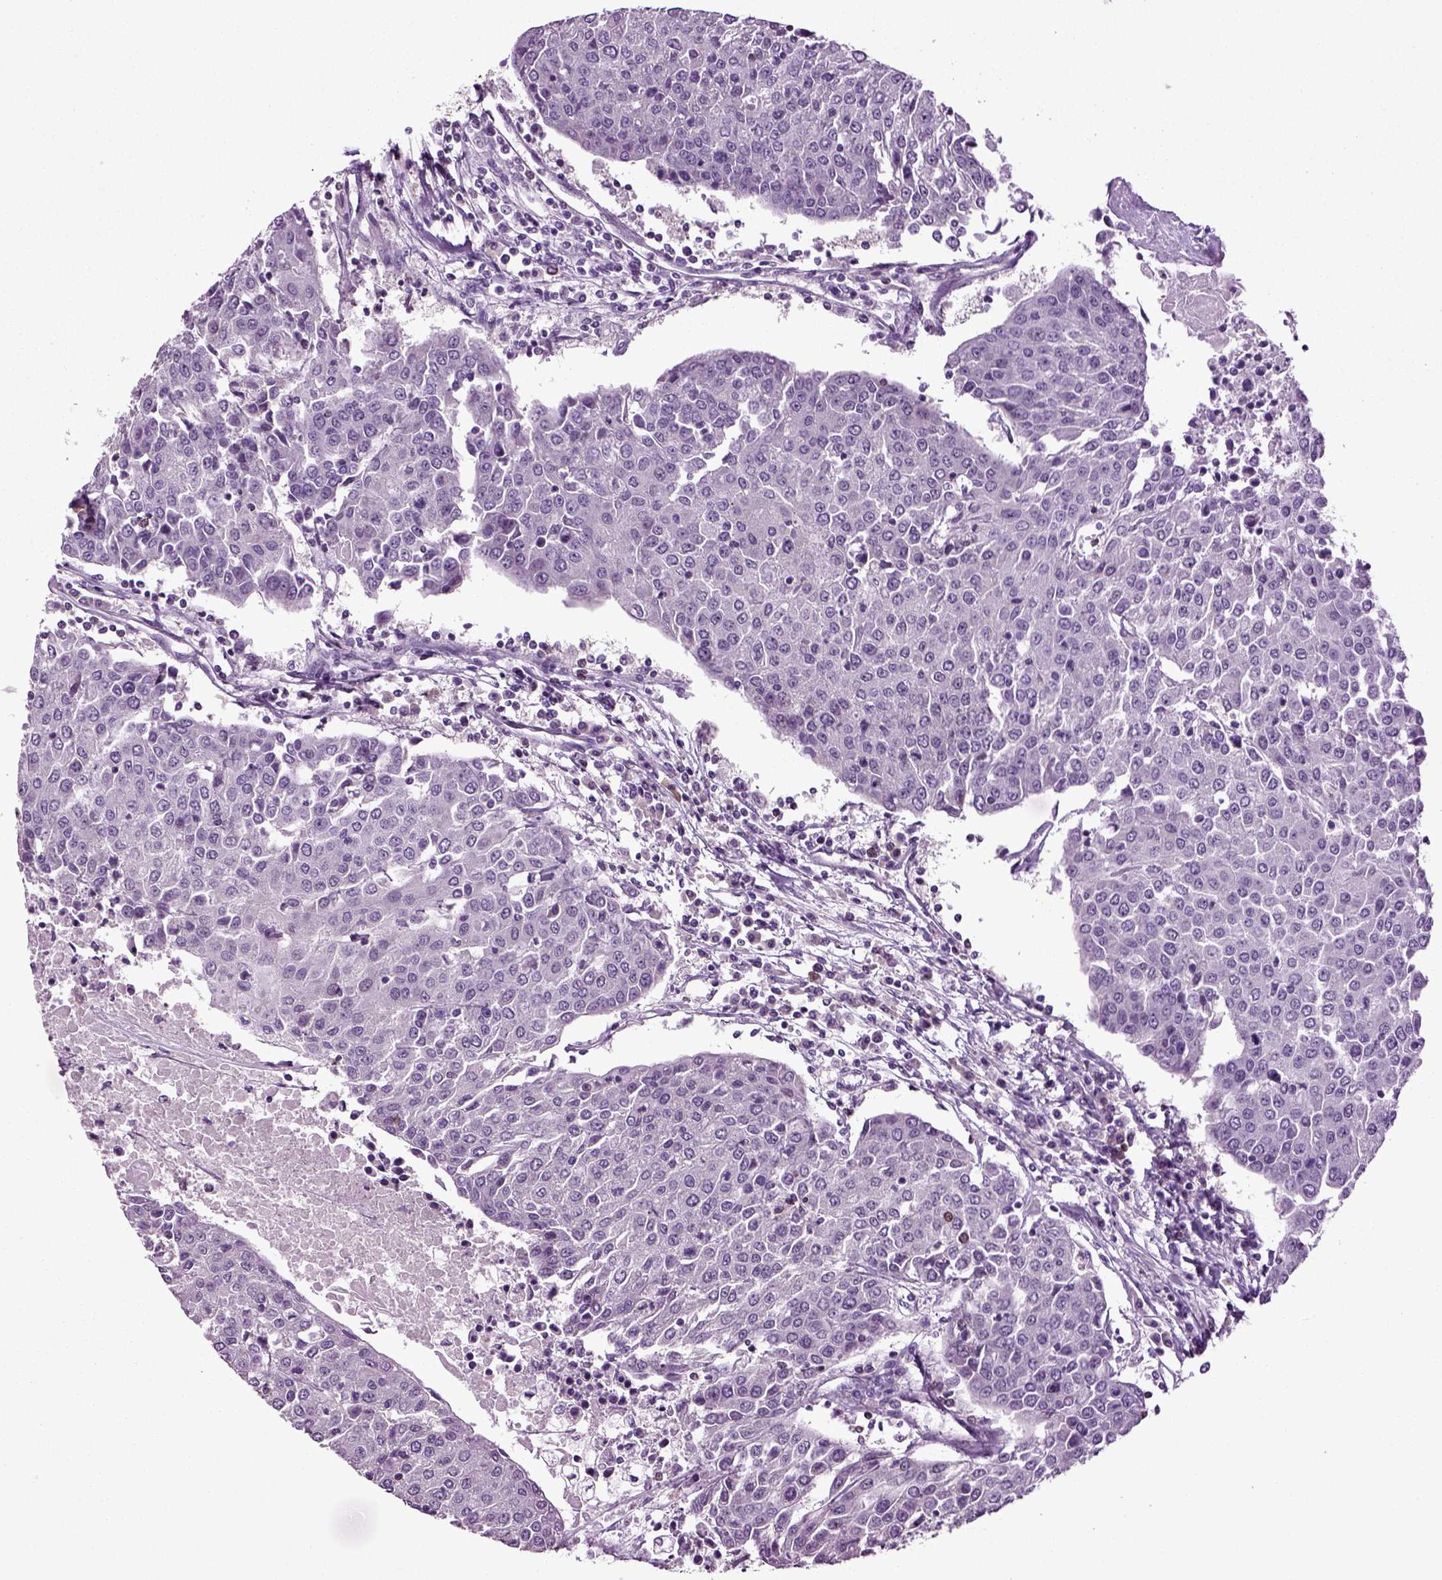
{"staining": {"intensity": "negative", "quantity": "none", "location": "none"}, "tissue": "urothelial cancer", "cell_type": "Tumor cells", "image_type": "cancer", "snomed": [{"axis": "morphology", "description": "Urothelial carcinoma, High grade"}, {"axis": "topography", "description": "Urinary bladder"}], "caption": "Immunohistochemical staining of urothelial carcinoma (high-grade) demonstrates no significant positivity in tumor cells.", "gene": "PLCH2", "patient": {"sex": "female", "age": 85}}